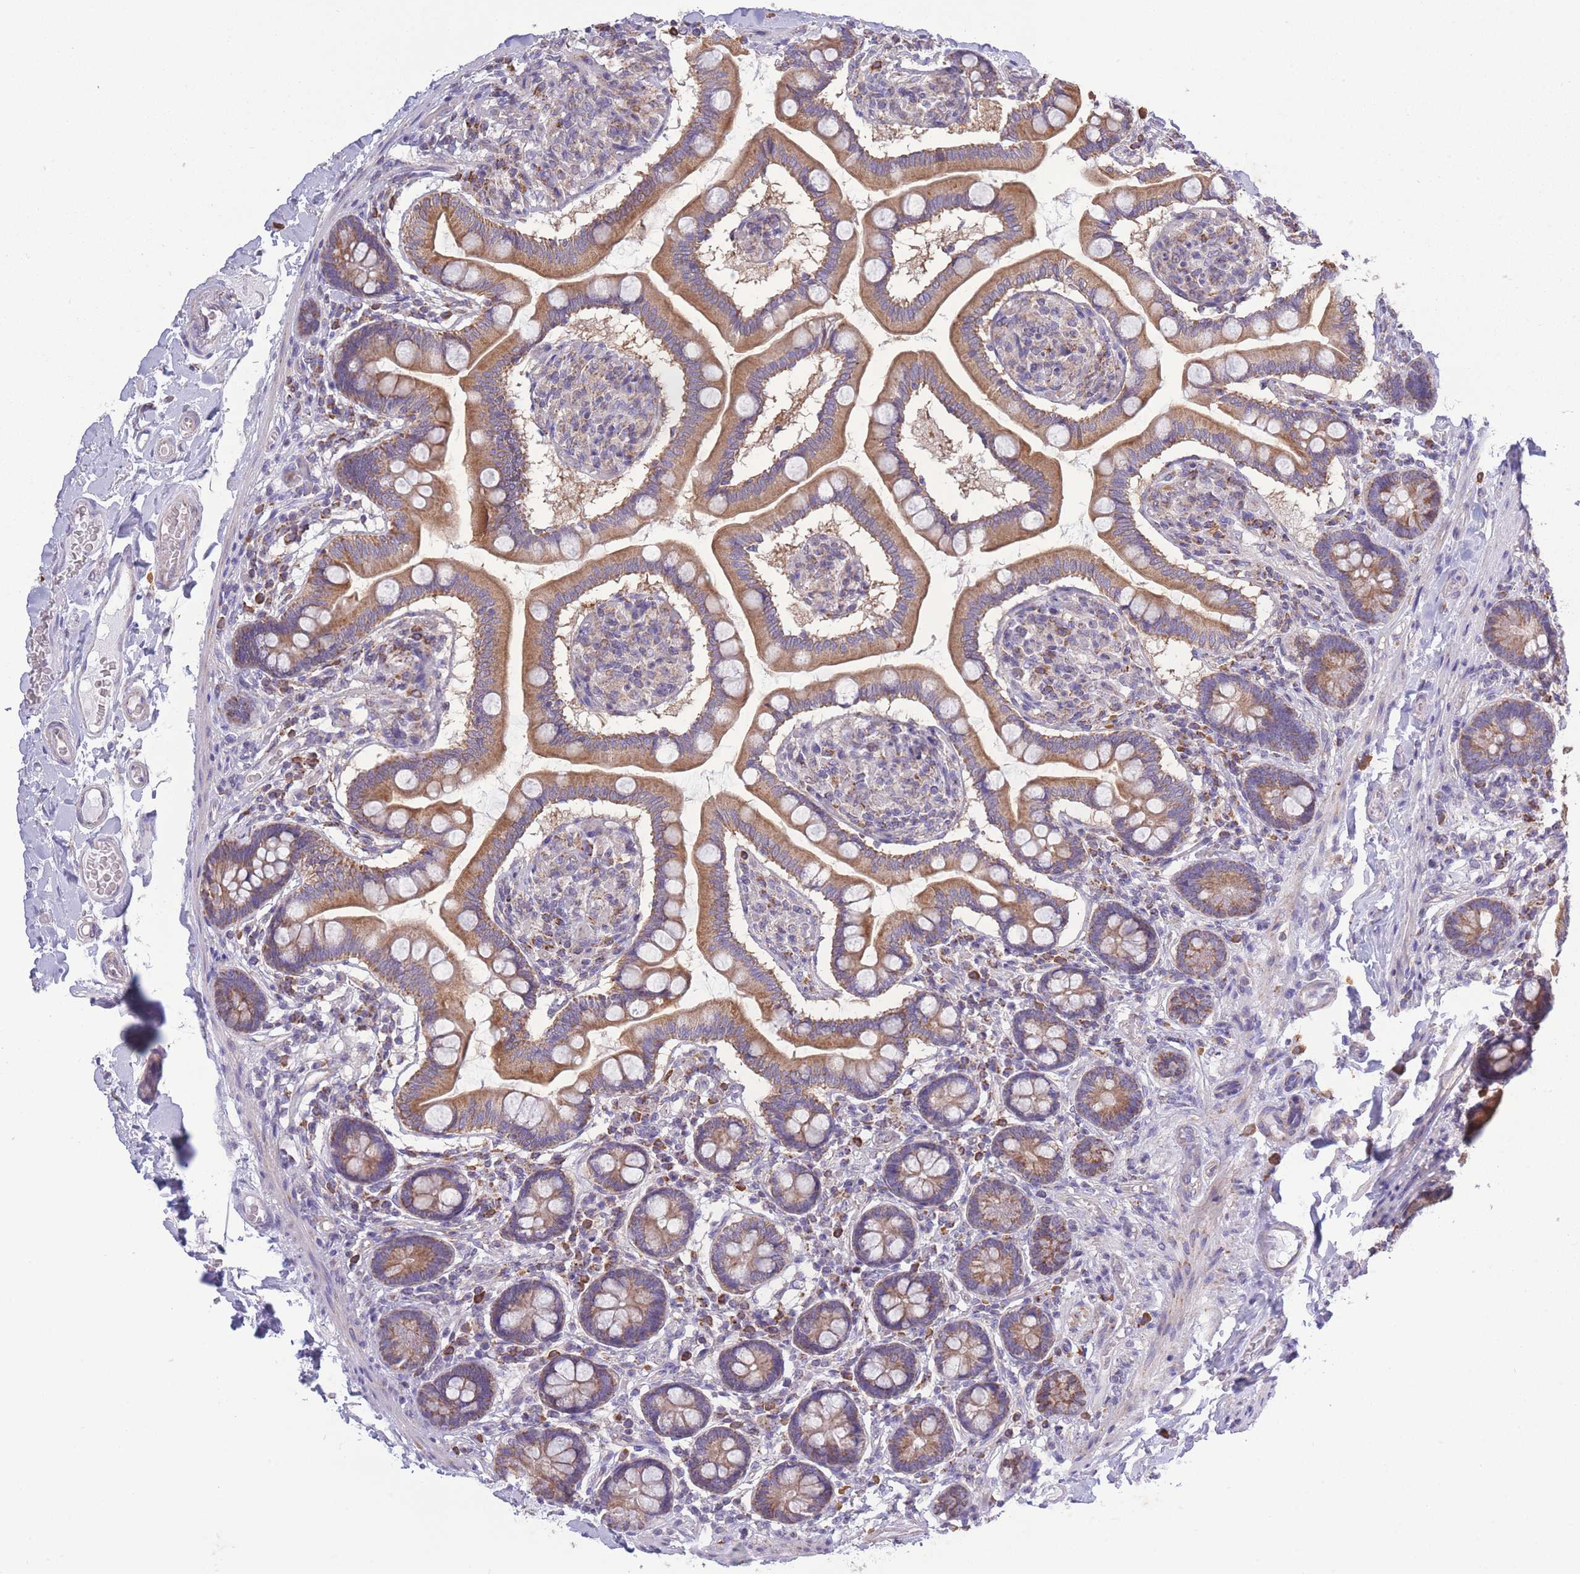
{"staining": {"intensity": "moderate", "quantity": ">75%", "location": "cytoplasmic/membranous"}, "tissue": "small intestine", "cell_type": "Glandular cells", "image_type": "normal", "snomed": [{"axis": "morphology", "description": "Normal tissue, NOS"}, {"axis": "topography", "description": "Small intestine"}], "caption": "A high-resolution histopathology image shows IHC staining of normal small intestine, which displays moderate cytoplasmic/membranous positivity in approximately >75% of glandular cells.", "gene": "PDHA1", "patient": {"sex": "female", "age": 64}}